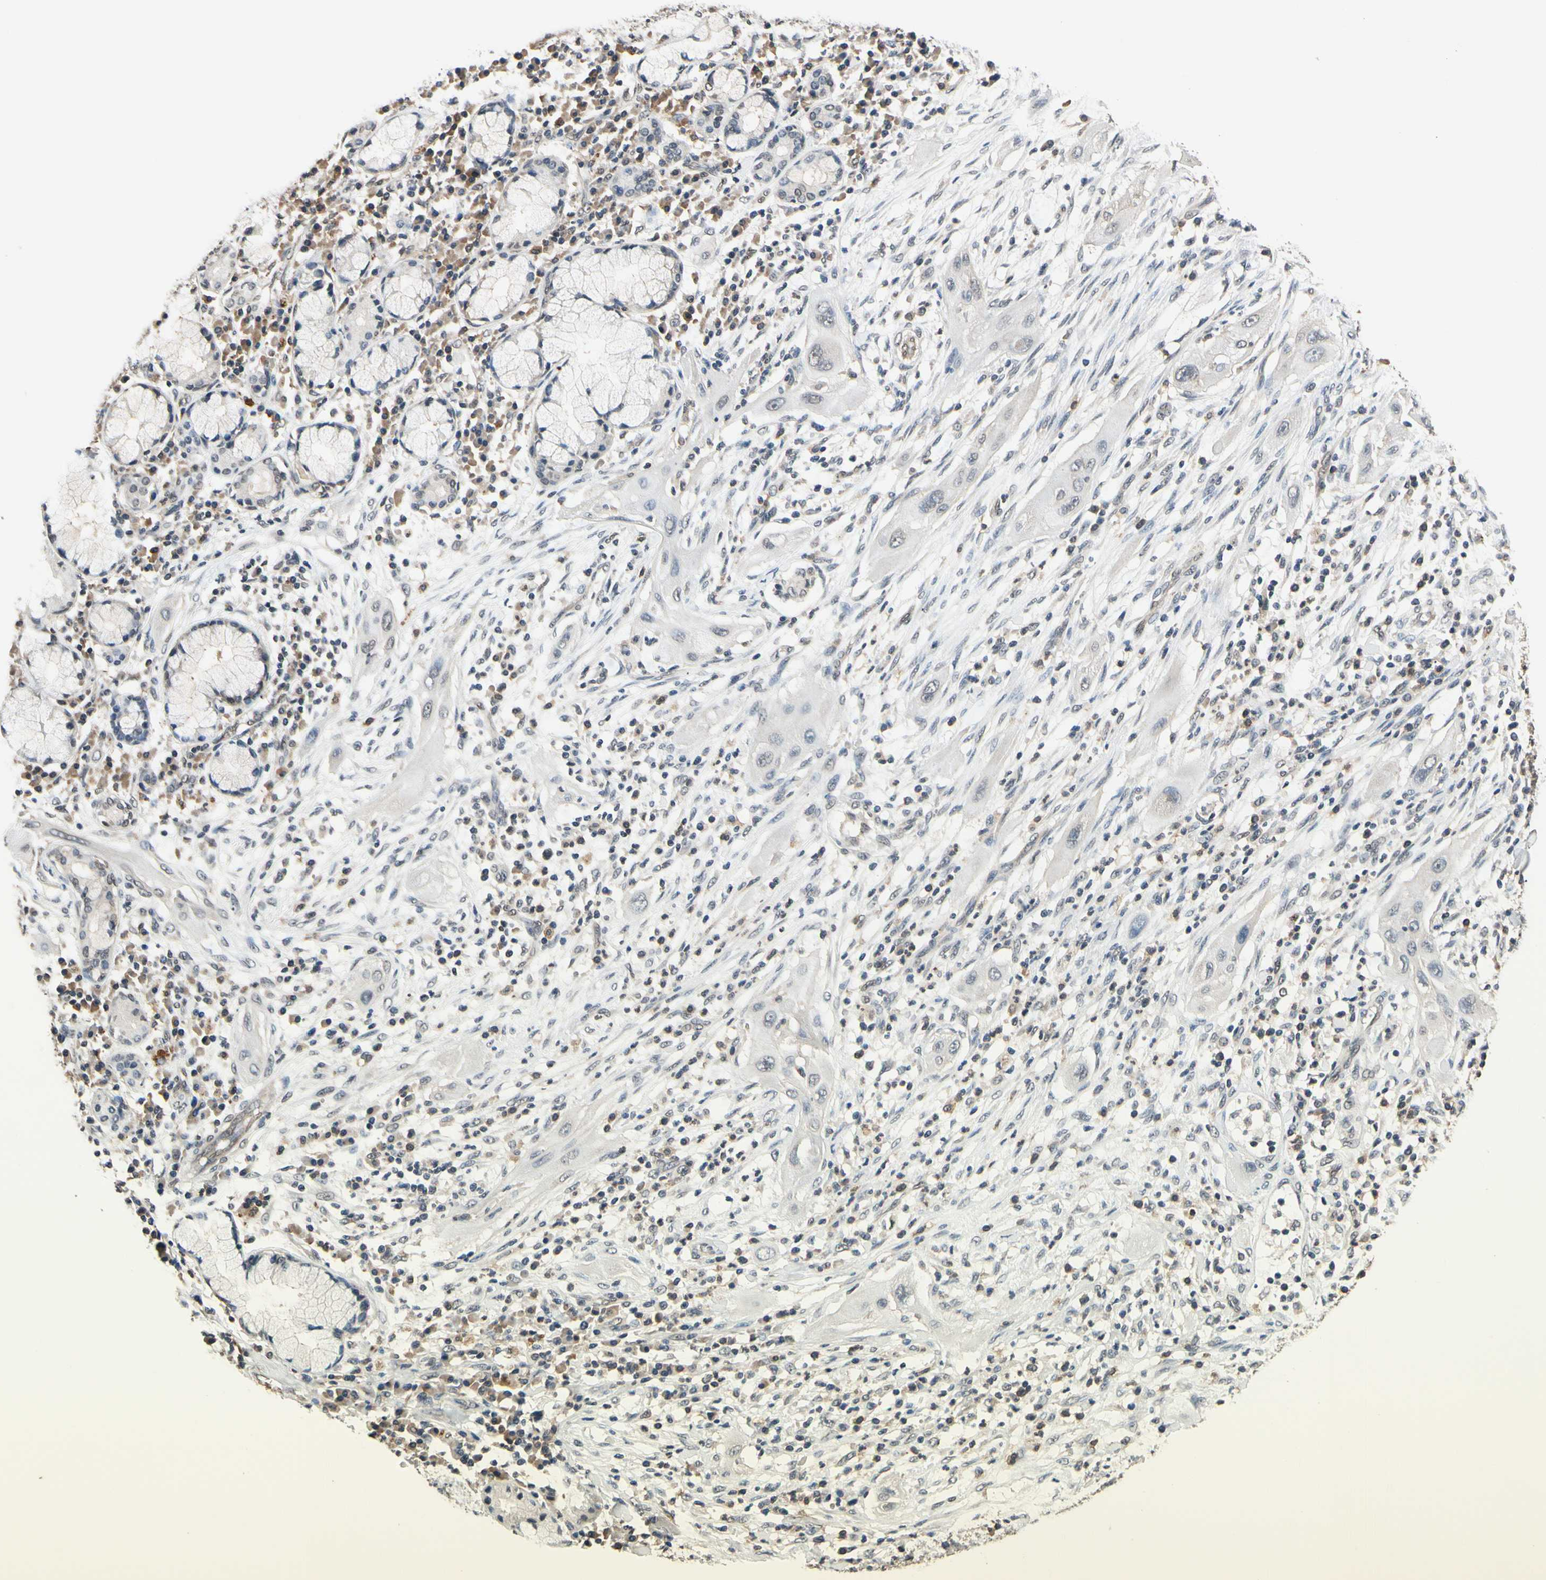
{"staining": {"intensity": "moderate", "quantity": "<25%", "location": "cytoplasmic/membranous"}, "tissue": "lung cancer", "cell_type": "Tumor cells", "image_type": "cancer", "snomed": [{"axis": "morphology", "description": "Squamous cell carcinoma, NOS"}, {"axis": "topography", "description": "Lung"}], "caption": "A low amount of moderate cytoplasmic/membranous staining is identified in approximately <25% of tumor cells in lung squamous cell carcinoma tissue.", "gene": "GCLC", "patient": {"sex": "female", "age": 47}}